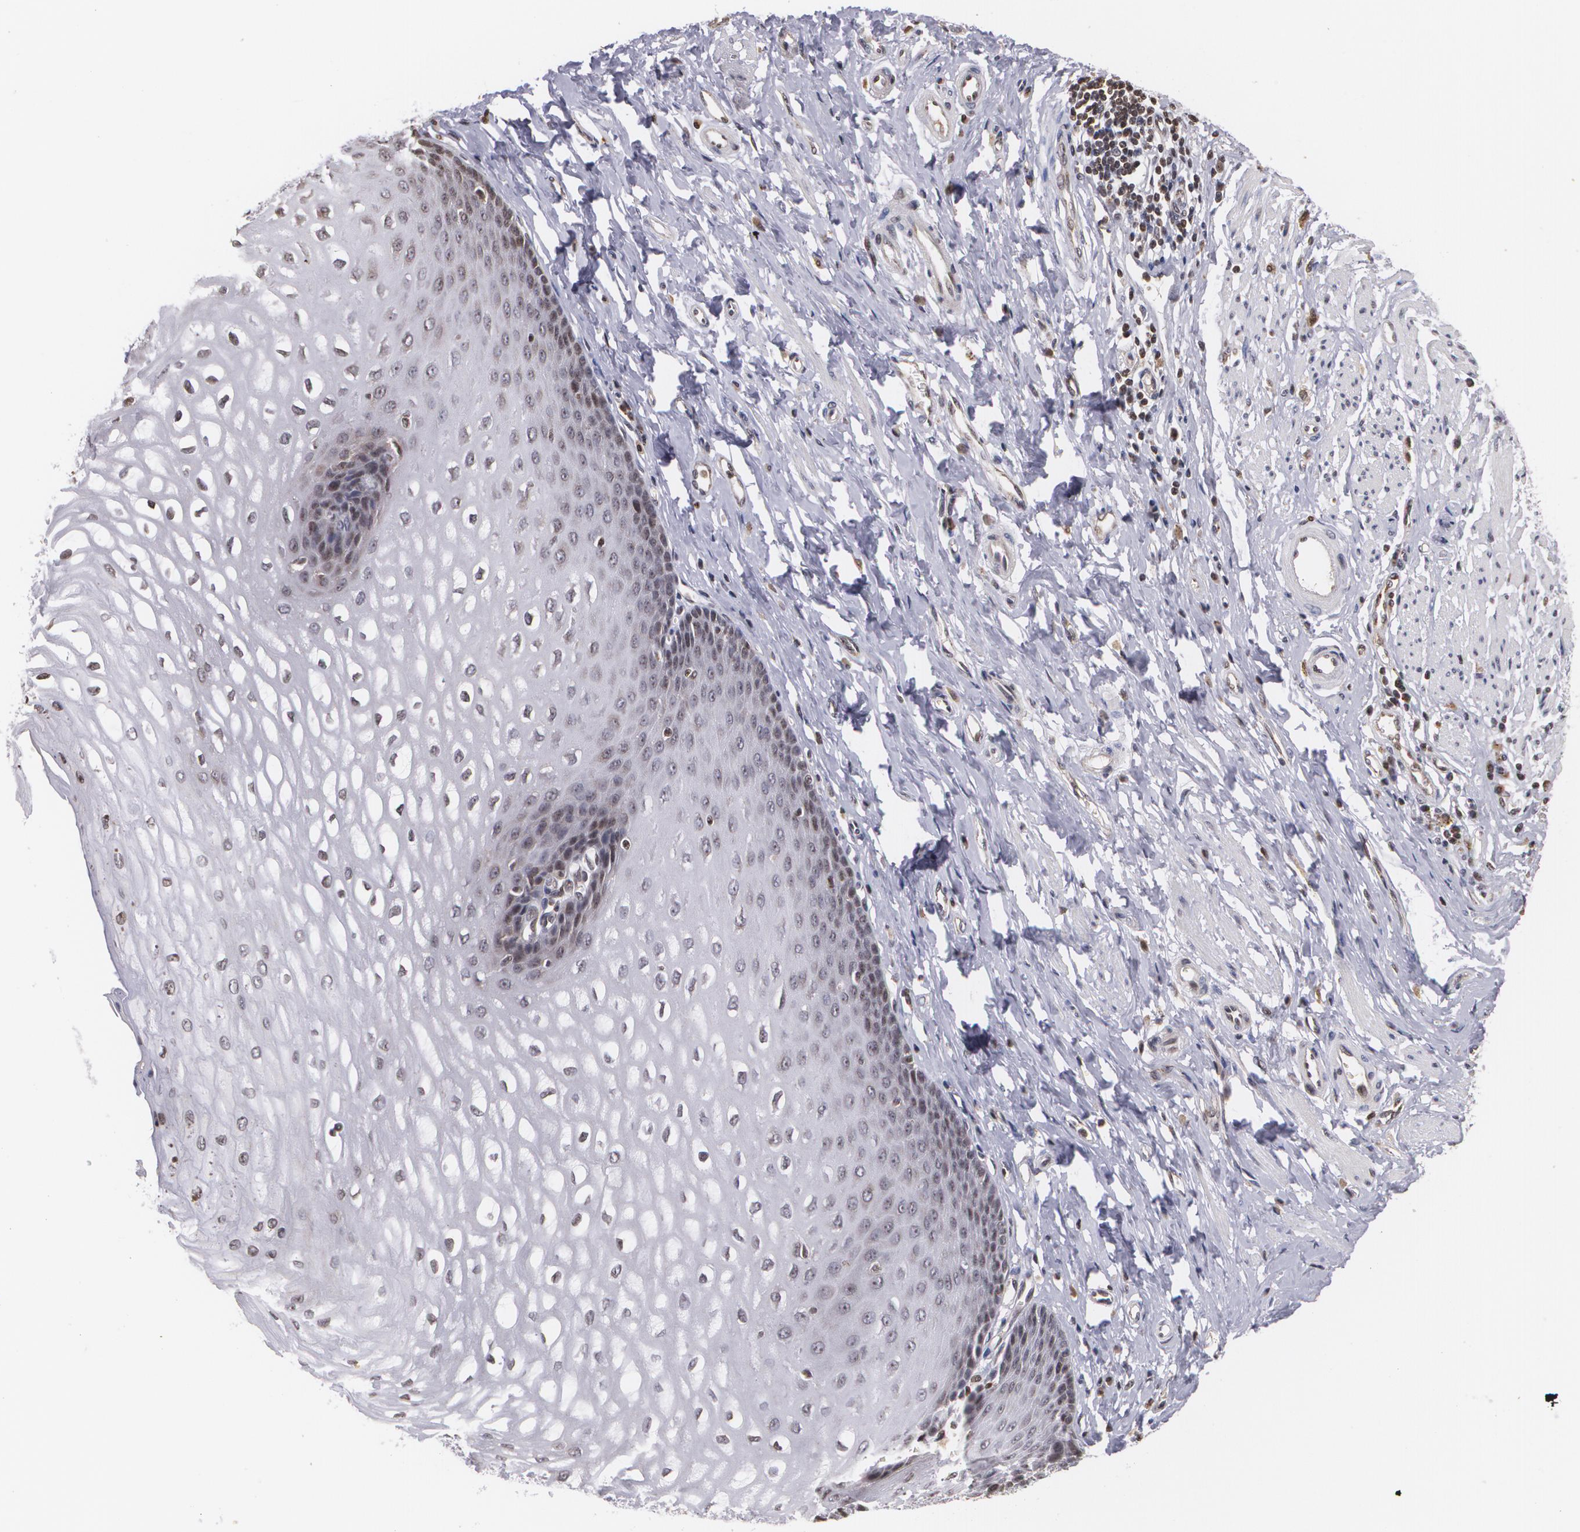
{"staining": {"intensity": "weak", "quantity": "<25%", "location": "nuclear"}, "tissue": "esophagus", "cell_type": "Squamous epithelial cells", "image_type": "normal", "snomed": [{"axis": "morphology", "description": "Normal tissue, NOS"}, {"axis": "topography", "description": "Esophagus"}], "caption": "Immunohistochemistry of normal esophagus shows no positivity in squamous epithelial cells.", "gene": "VAV3", "patient": {"sex": "male", "age": 70}}